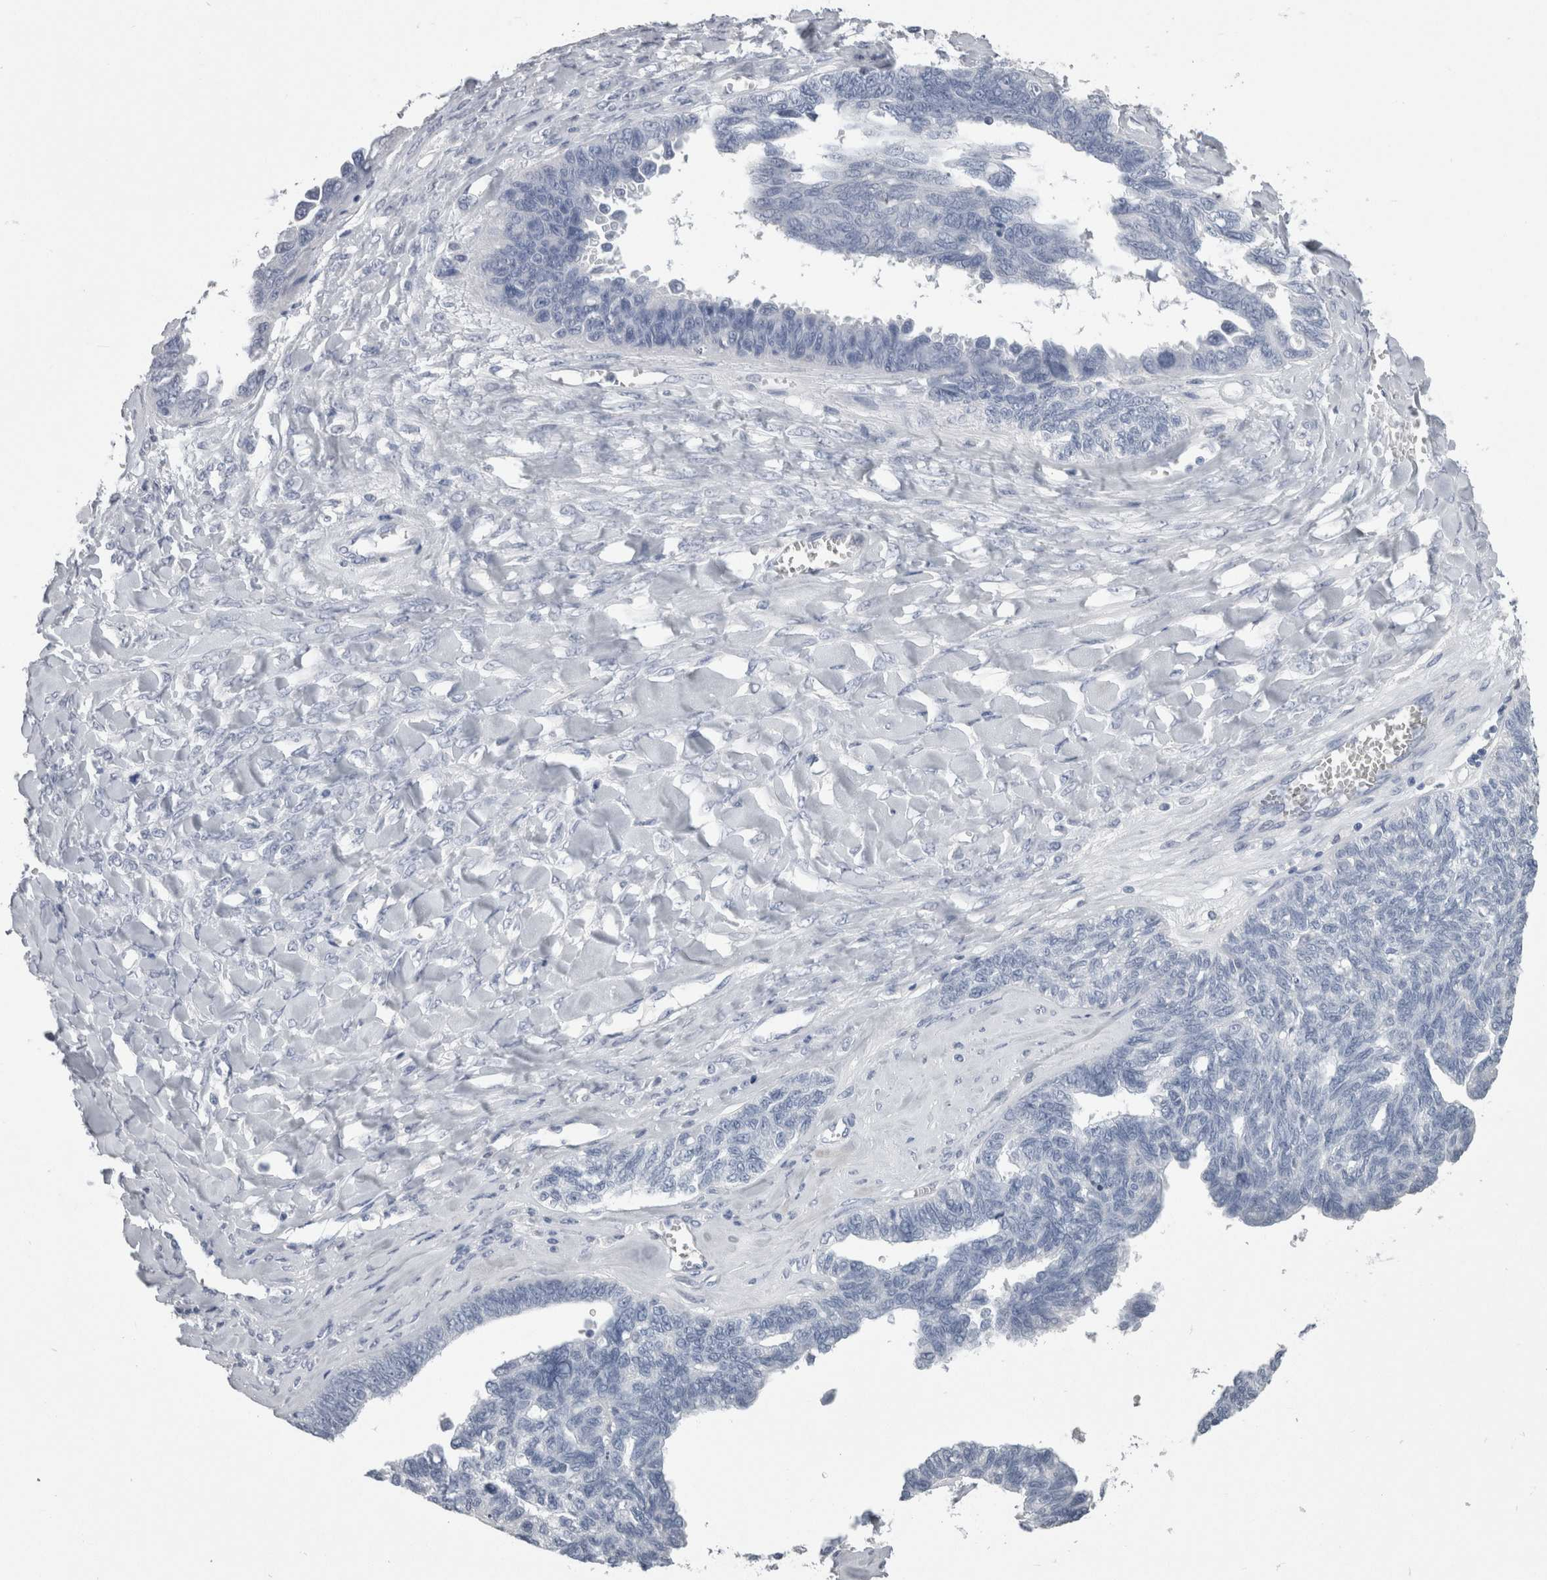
{"staining": {"intensity": "negative", "quantity": "none", "location": "none"}, "tissue": "ovarian cancer", "cell_type": "Tumor cells", "image_type": "cancer", "snomed": [{"axis": "morphology", "description": "Cystadenocarcinoma, serous, NOS"}, {"axis": "topography", "description": "Ovary"}], "caption": "An immunohistochemistry (IHC) photomicrograph of ovarian cancer is shown. There is no staining in tumor cells of ovarian cancer.", "gene": "CA8", "patient": {"sex": "female", "age": 79}}